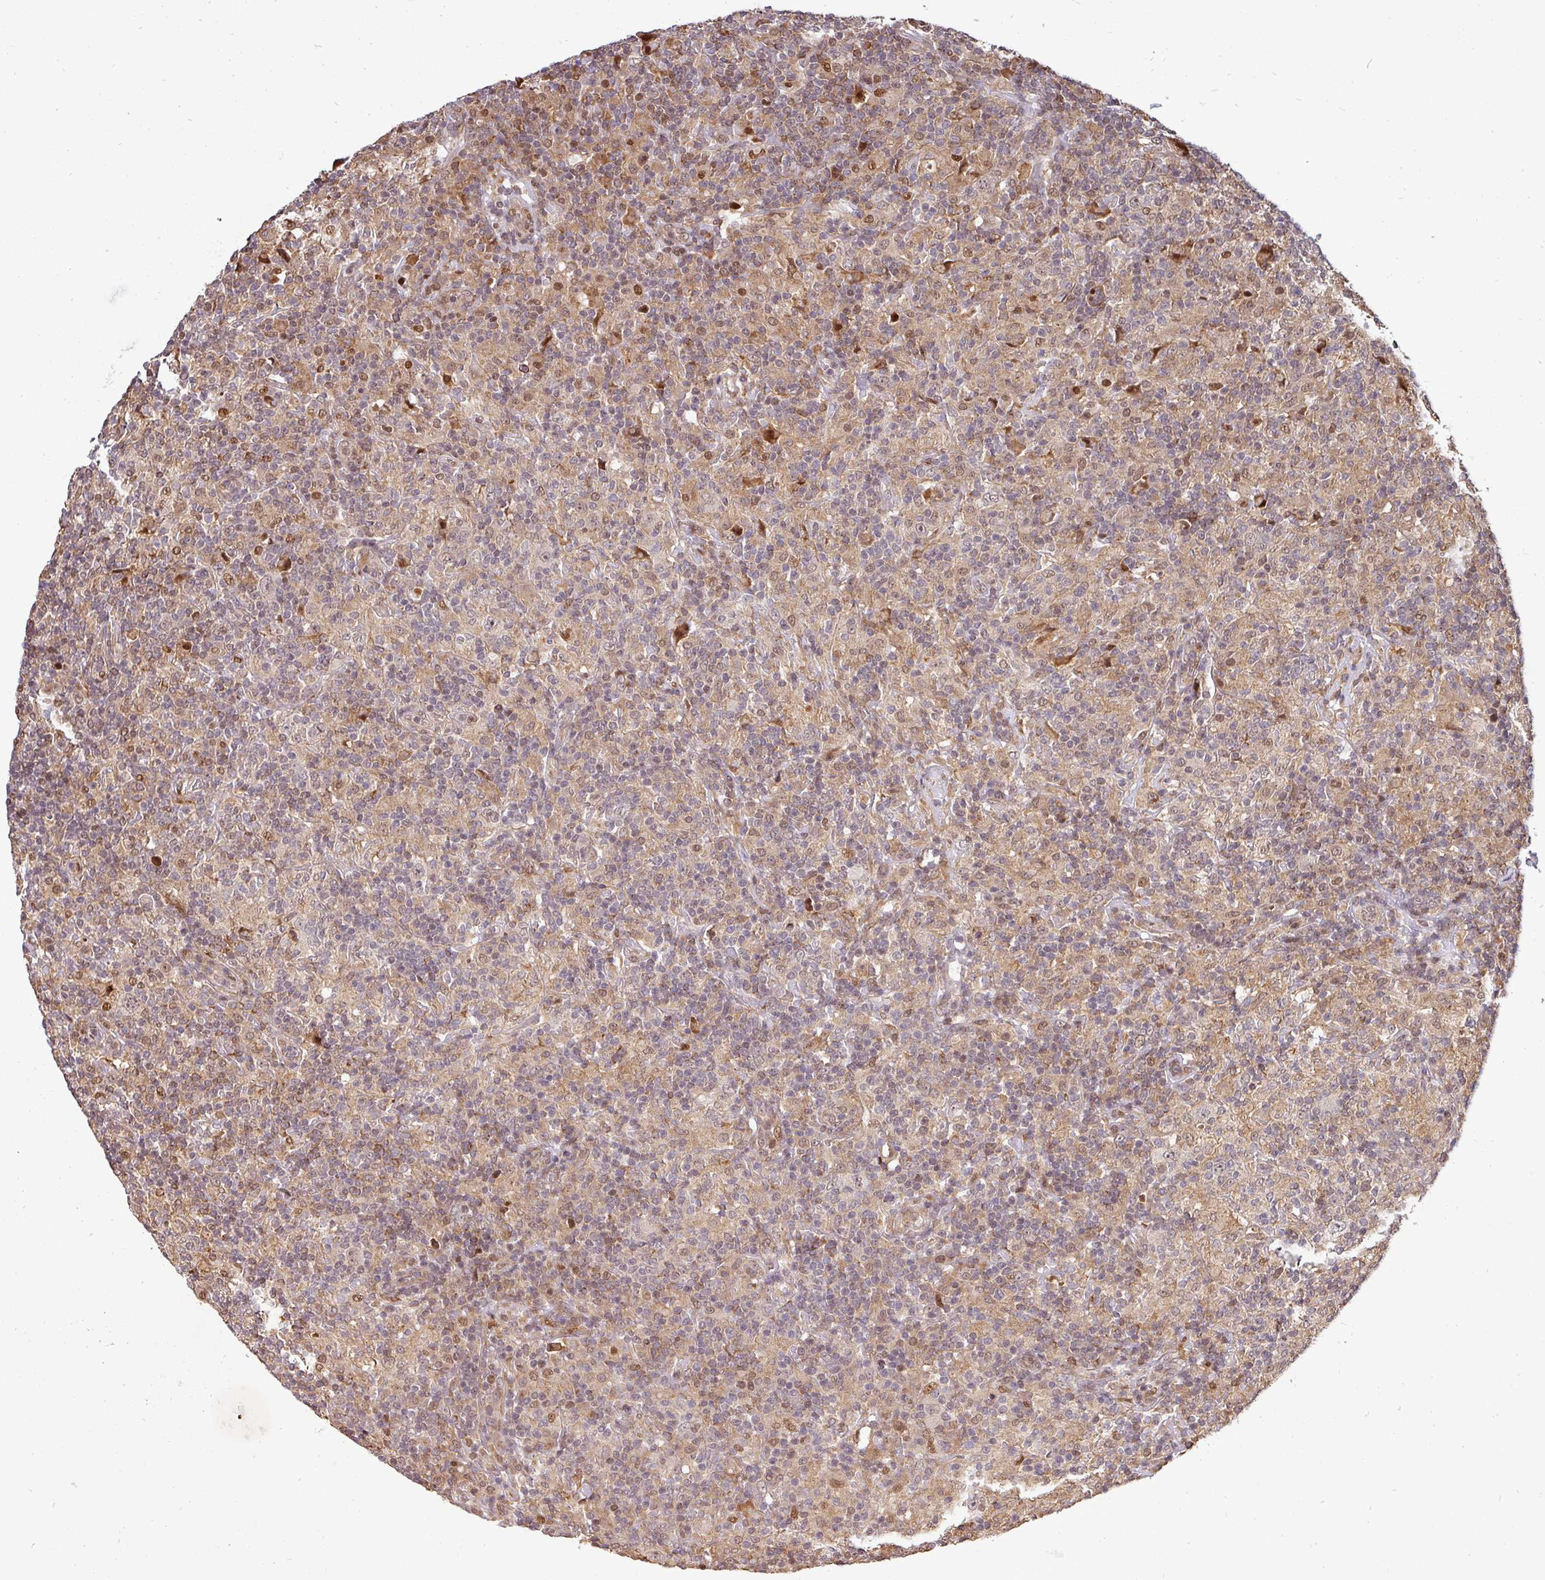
{"staining": {"intensity": "moderate", "quantity": ">75%", "location": "nuclear"}, "tissue": "lymphoma", "cell_type": "Tumor cells", "image_type": "cancer", "snomed": [{"axis": "morphology", "description": "Hodgkin's disease, NOS"}, {"axis": "topography", "description": "Lymph node"}], "caption": "This is a photomicrograph of IHC staining of lymphoma, which shows moderate expression in the nuclear of tumor cells.", "gene": "PATZ1", "patient": {"sex": "male", "age": 70}}